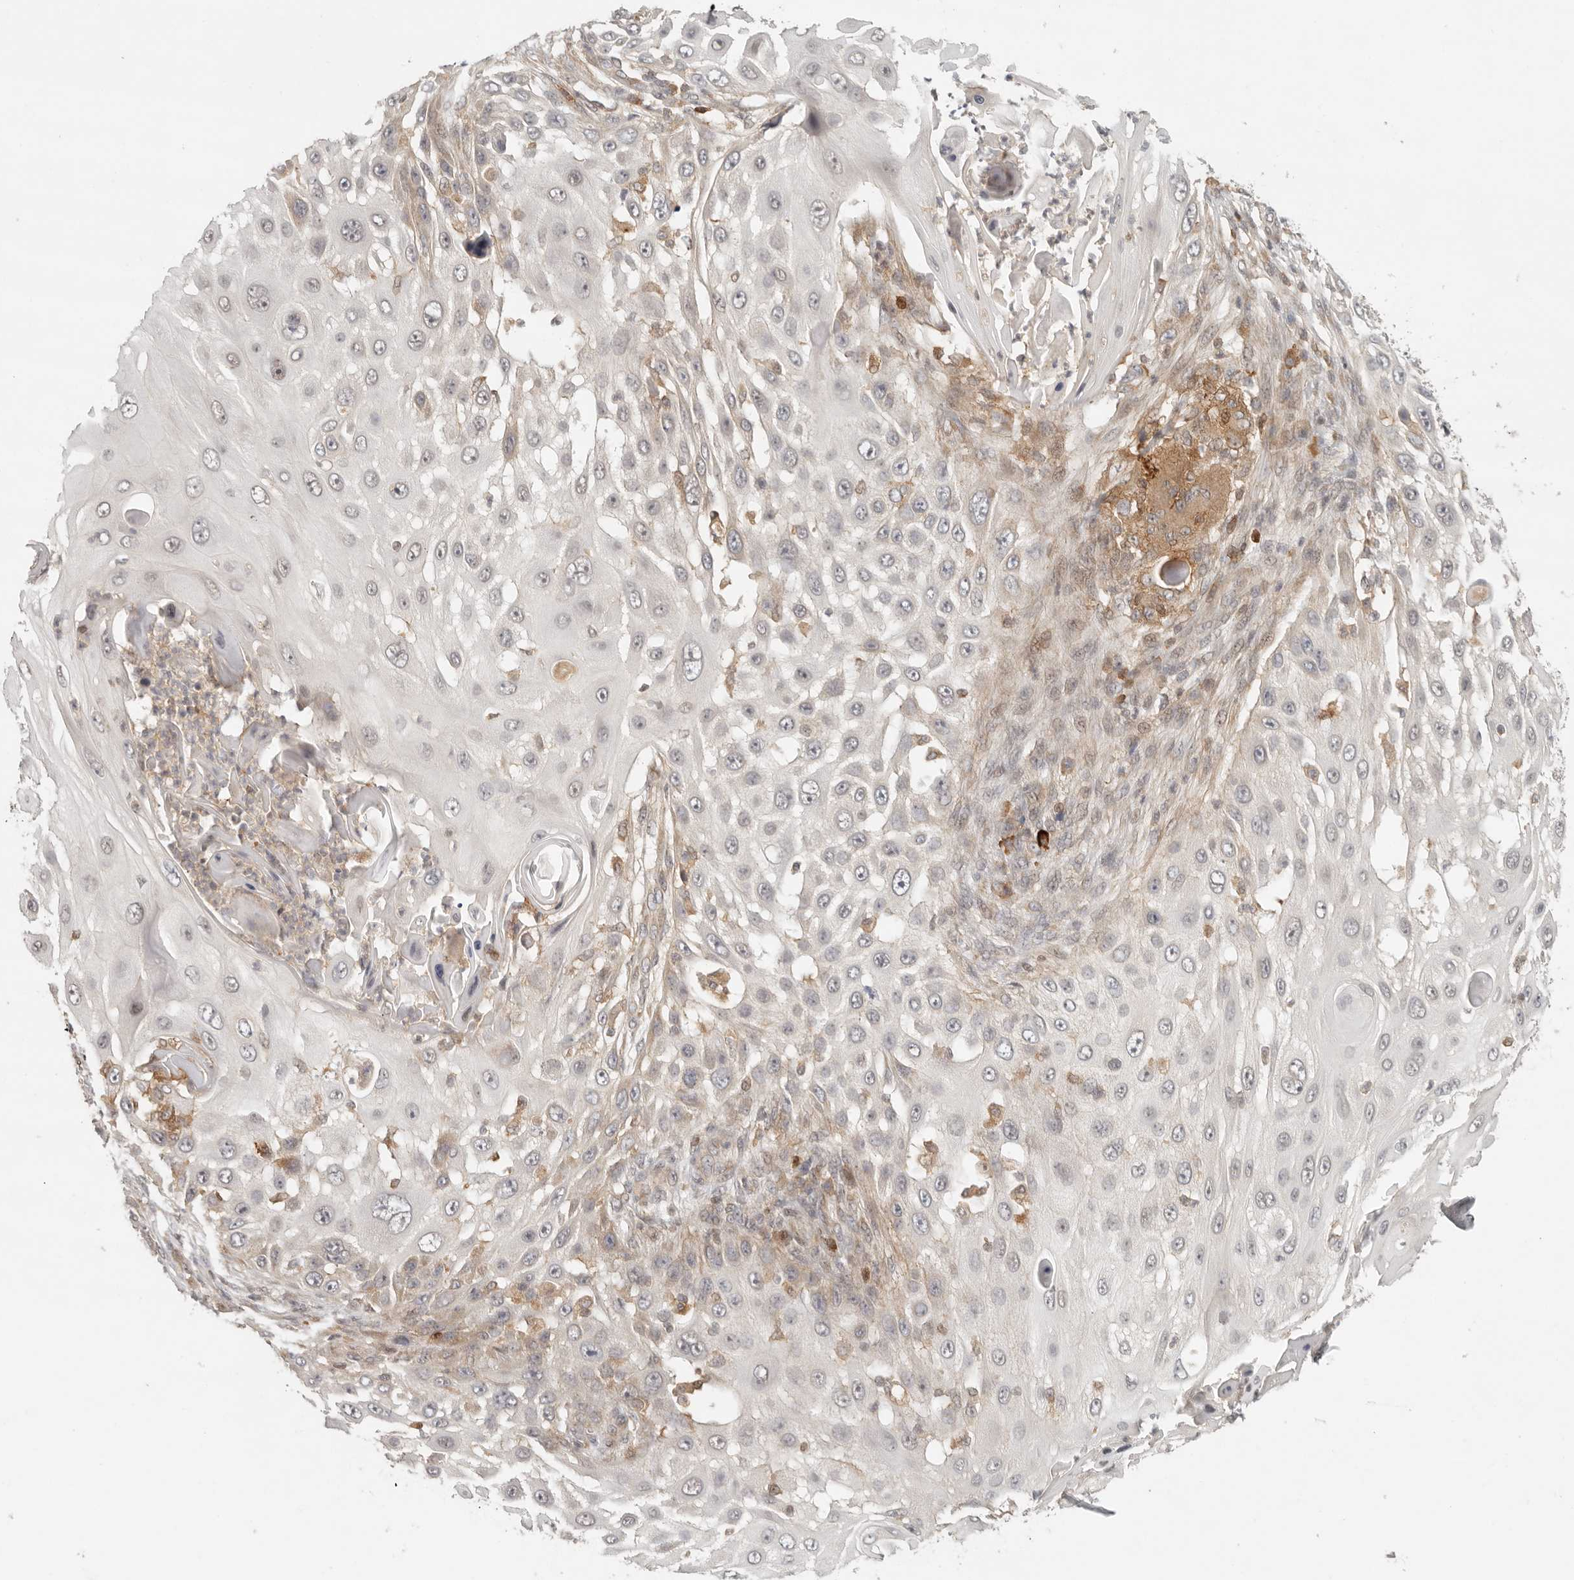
{"staining": {"intensity": "moderate", "quantity": "<25%", "location": "cytoplasmic/membranous"}, "tissue": "skin cancer", "cell_type": "Tumor cells", "image_type": "cancer", "snomed": [{"axis": "morphology", "description": "Squamous cell carcinoma, NOS"}, {"axis": "topography", "description": "Skin"}], "caption": "Protein expression analysis of squamous cell carcinoma (skin) displays moderate cytoplasmic/membranous staining in approximately <25% of tumor cells.", "gene": "AHDC1", "patient": {"sex": "female", "age": 44}}